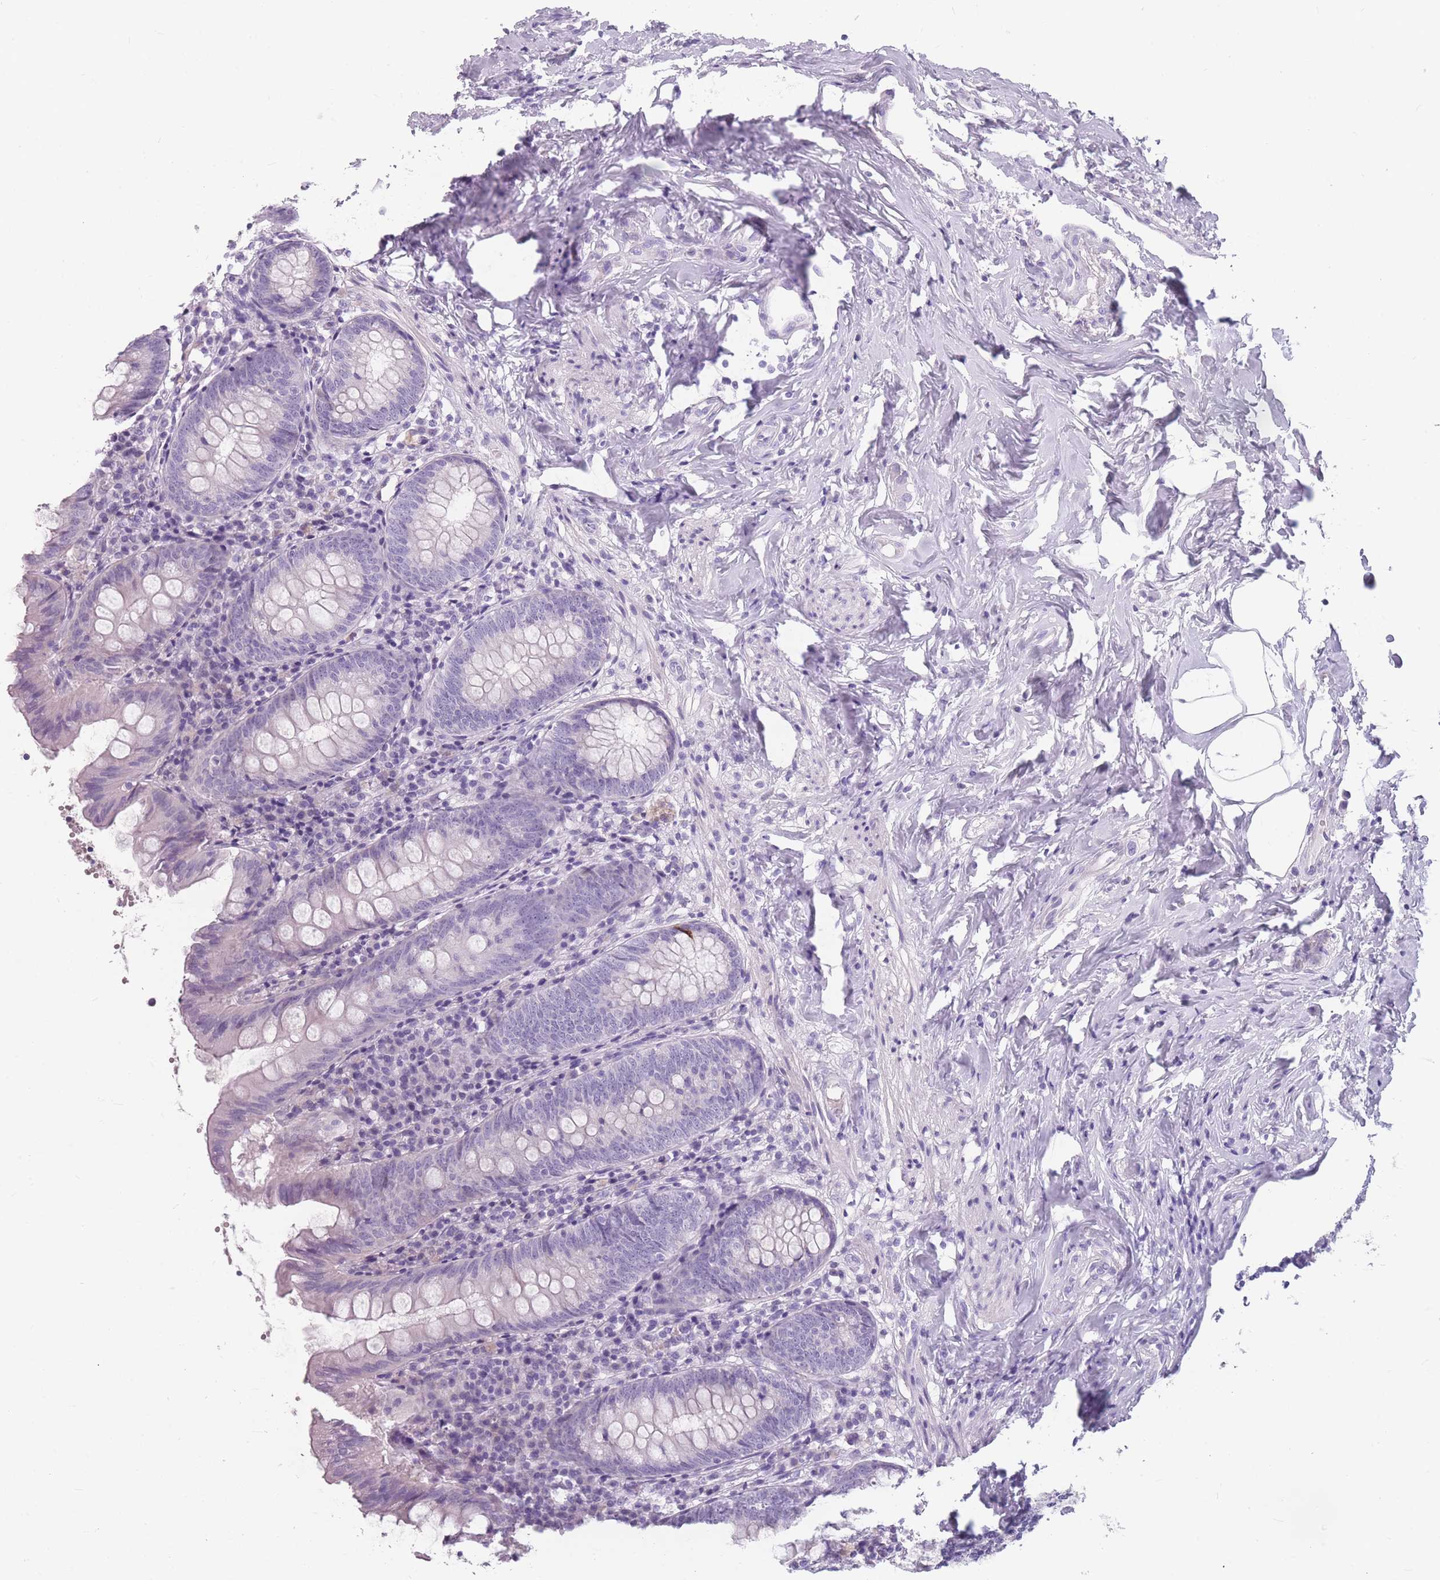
{"staining": {"intensity": "strong", "quantity": "<25%", "location": "cytoplasmic/membranous"}, "tissue": "appendix", "cell_type": "Glandular cells", "image_type": "normal", "snomed": [{"axis": "morphology", "description": "Normal tissue, NOS"}, {"axis": "topography", "description": "Appendix"}], "caption": "Immunohistochemistry staining of normal appendix, which shows medium levels of strong cytoplasmic/membranous positivity in about <25% of glandular cells indicating strong cytoplasmic/membranous protein expression. The staining was performed using DAB (3,3'-diaminobenzidine) (brown) for protein detection and nuclei were counterstained in hematoxylin (blue).", "gene": "CCNO", "patient": {"sex": "female", "age": 54}}